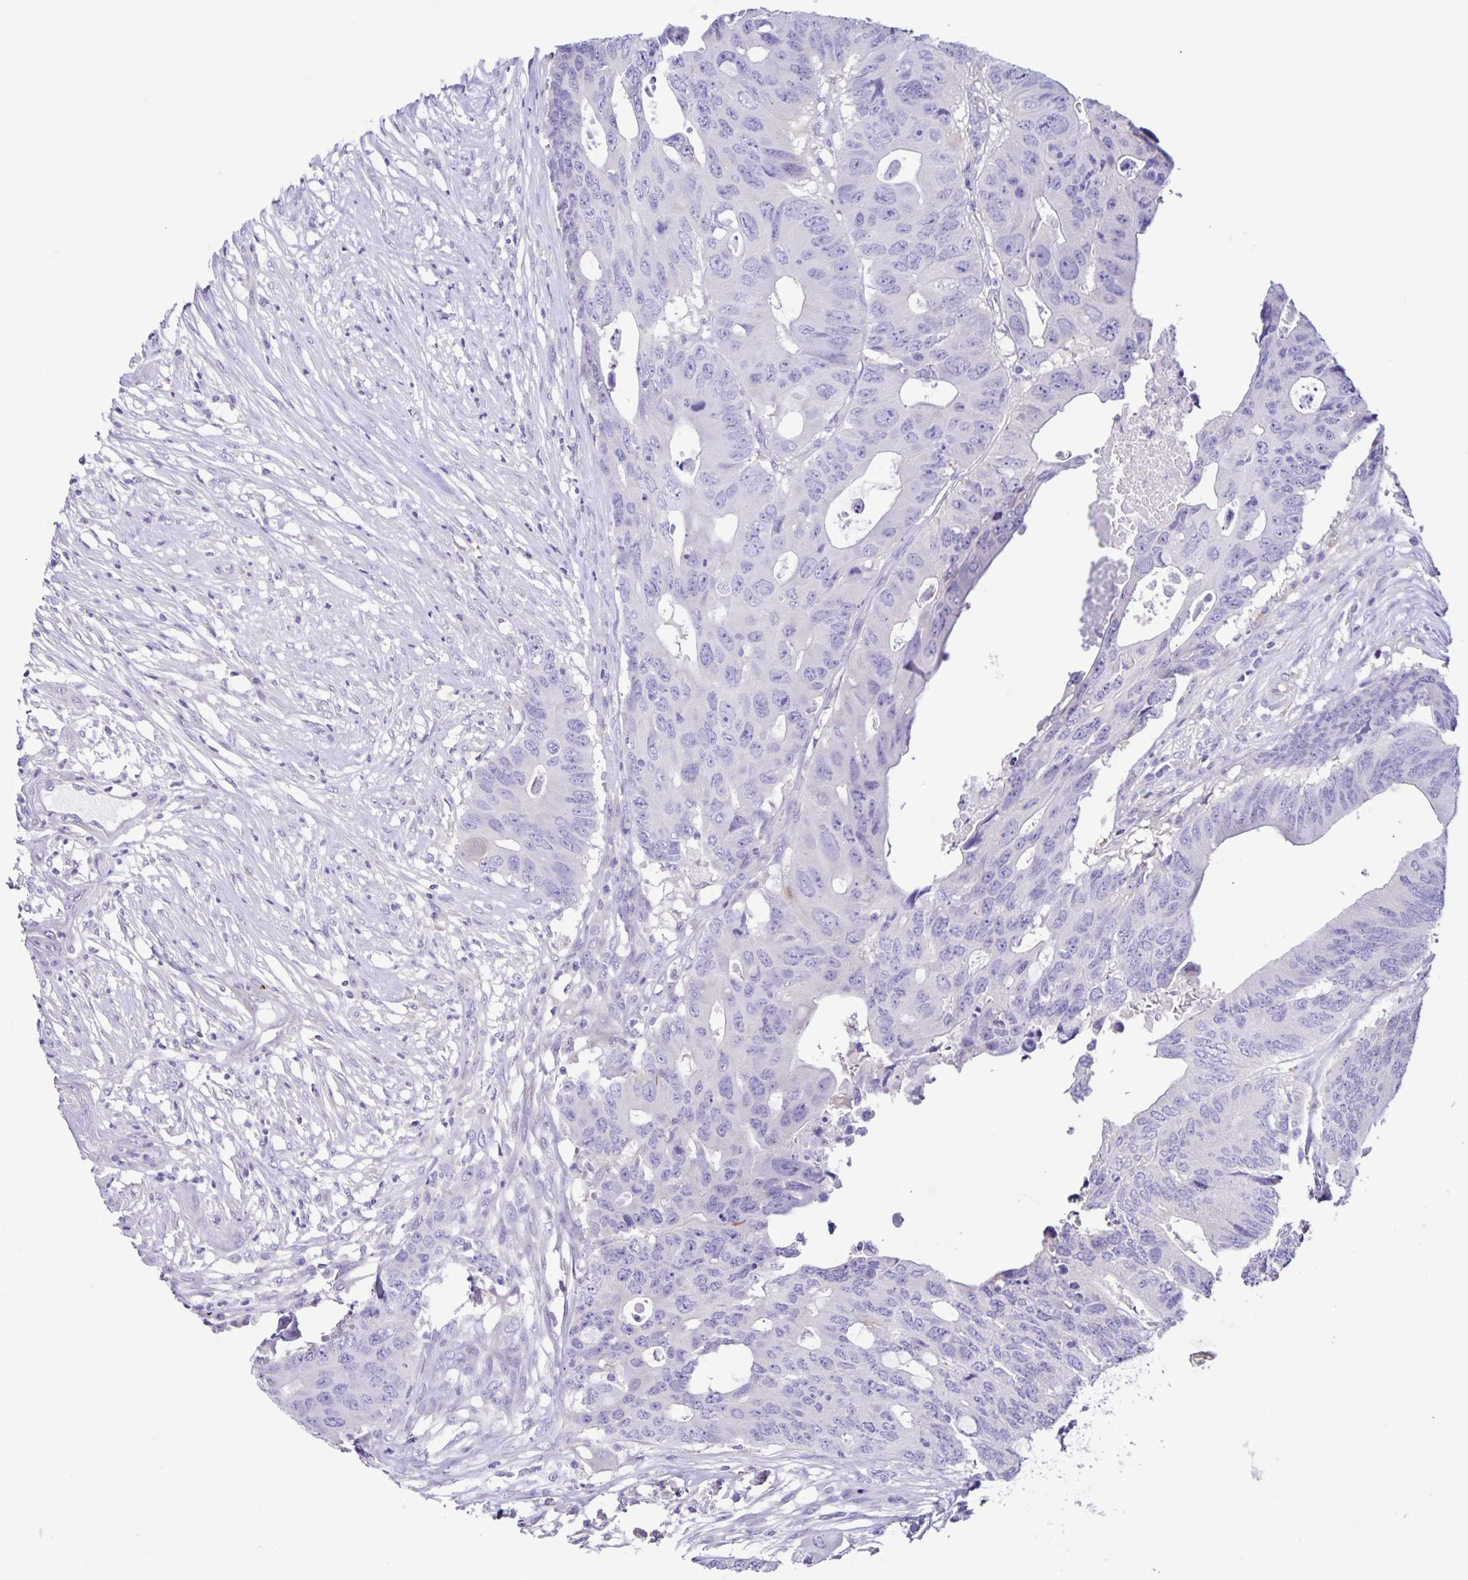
{"staining": {"intensity": "negative", "quantity": "none", "location": "none"}, "tissue": "colorectal cancer", "cell_type": "Tumor cells", "image_type": "cancer", "snomed": [{"axis": "morphology", "description": "Adenocarcinoma, NOS"}, {"axis": "topography", "description": "Colon"}], "caption": "The histopathology image demonstrates no staining of tumor cells in adenocarcinoma (colorectal).", "gene": "BOLL", "patient": {"sex": "male", "age": 71}}